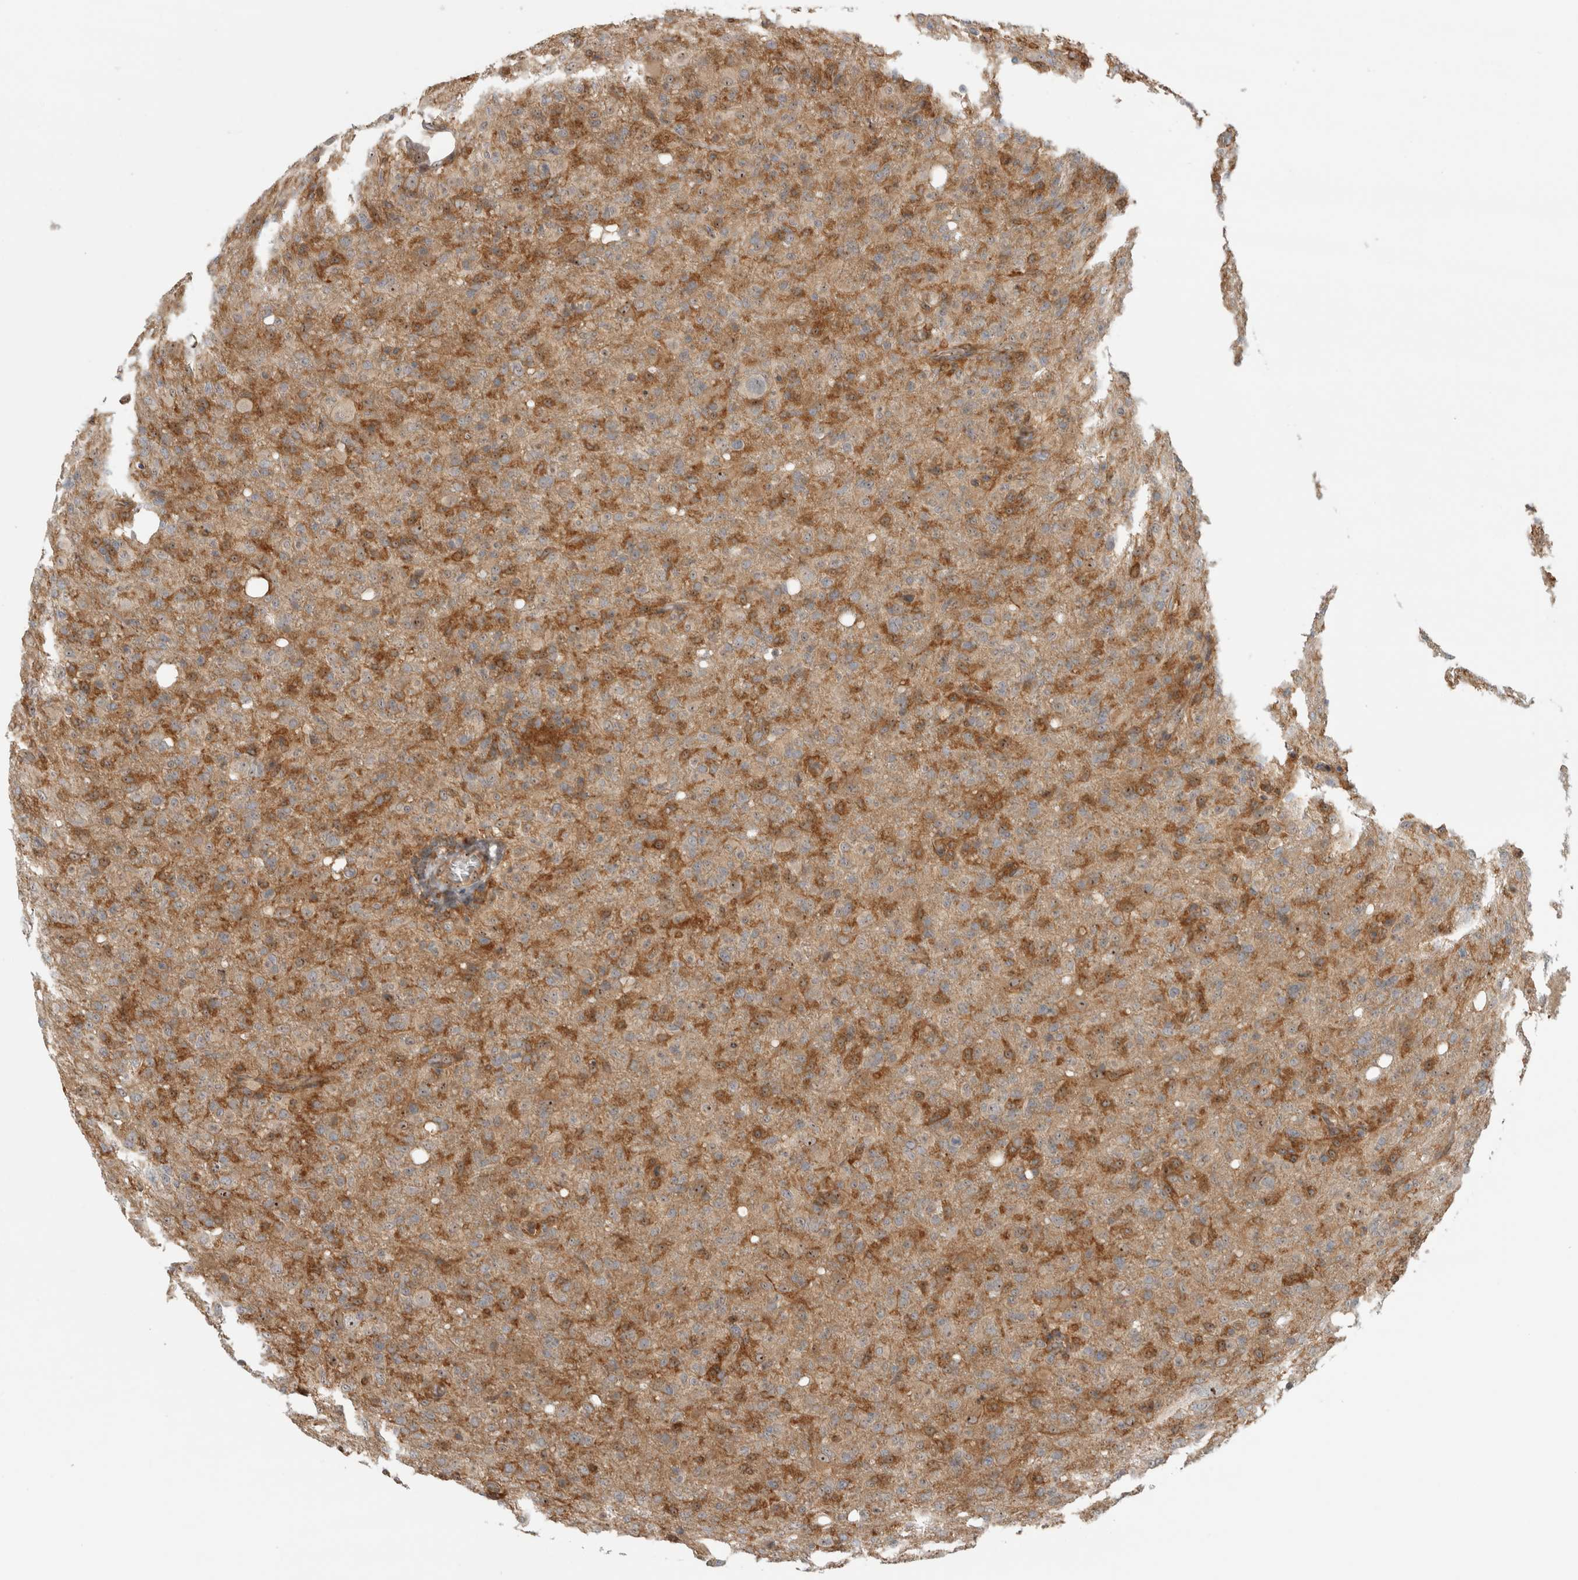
{"staining": {"intensity": "moderate", "quantity": "25%-75%", "location": "cytoplasmic/membranous,nuclear"}, "tissue": "glioma", "cell_type": "Tumor cells", "image_type": "cancer", "snomed": [{"axis": "morphology", "description": "Glioma, malignant, High grade"}, {"axis": "topography", "description": "Brain"}], "caption": "A high-resolution histopathology image shows immunohistochemistry staining of glioma, which shows moderate cytoplasmic/membranous and nuclear positivity in about 25%-75% of tumor cells.", "gene": "WASF2", "patient": {"sex": "female", "age": 57}}